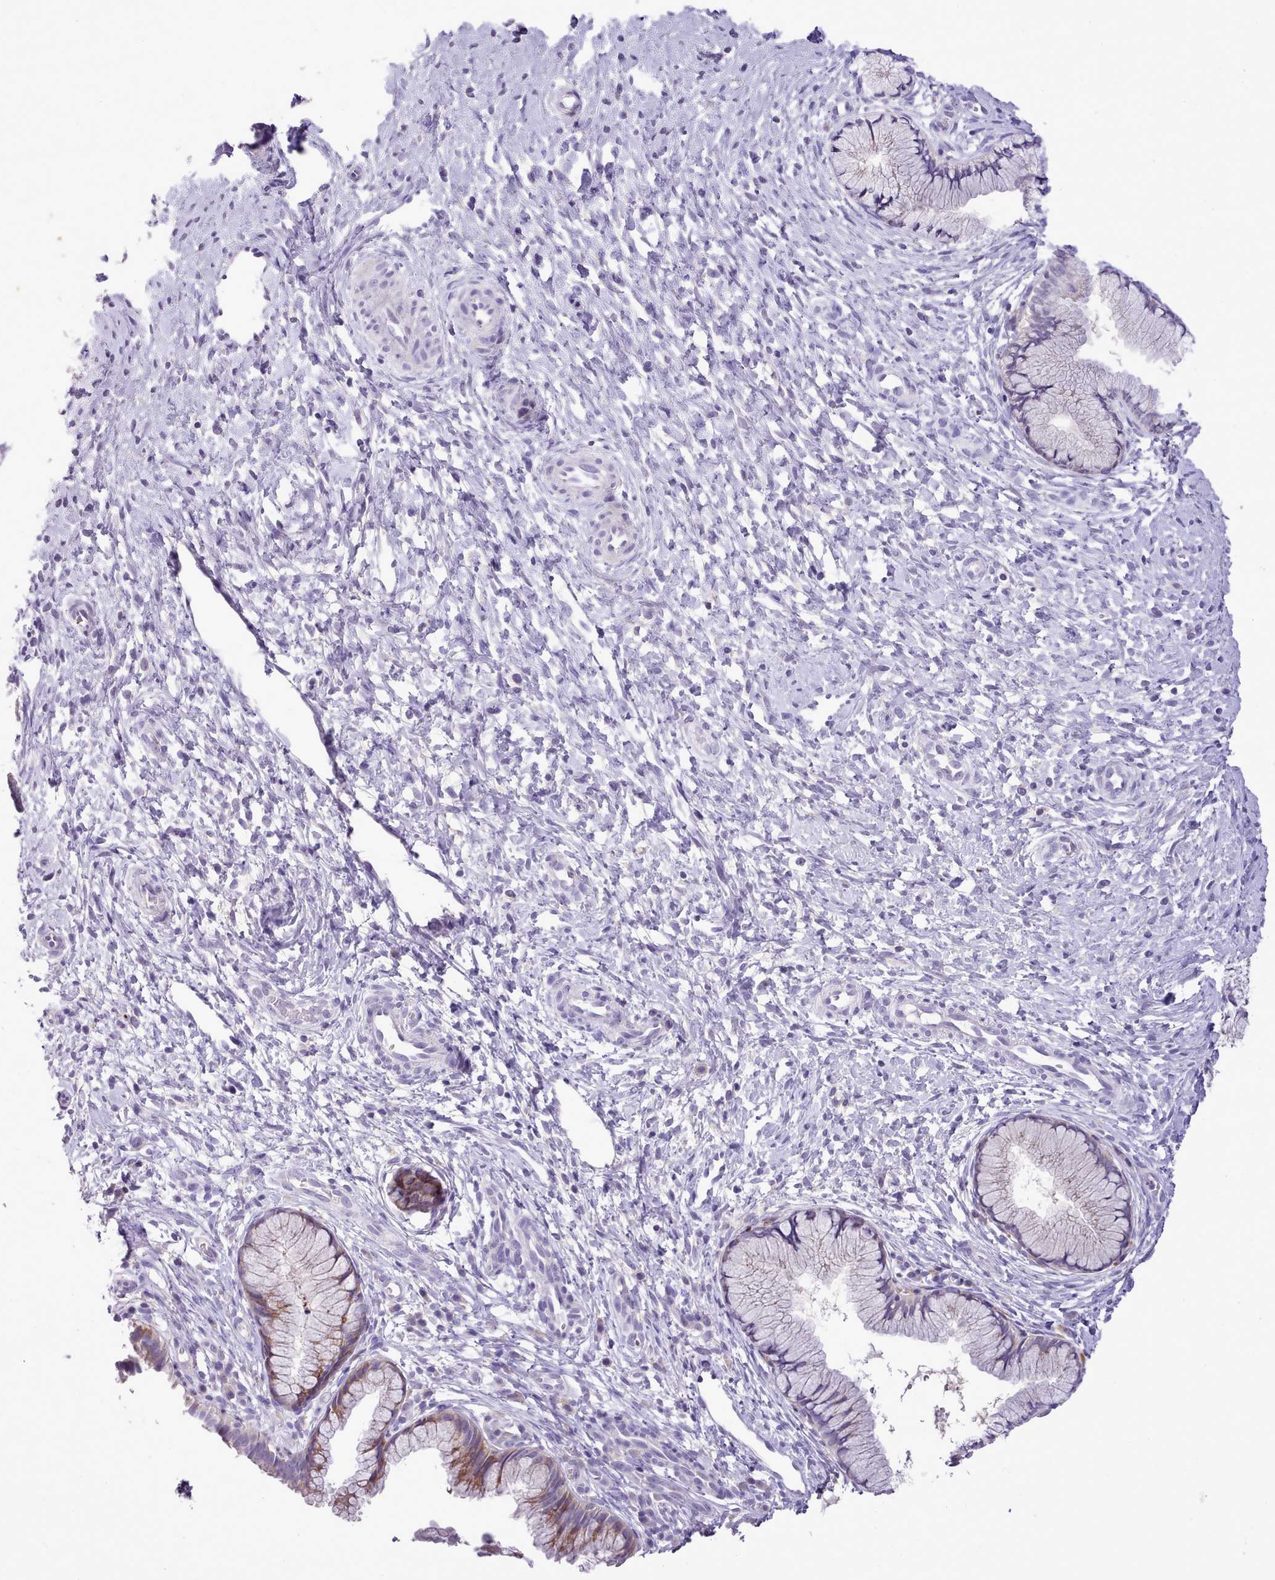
{"staining": {"intensity": "moderate", "quantity": "<25%", "location": "cytoplasmic/membranous"}, "tissue": "cervix", "cell_type": "Glandular cells", "image_type": "normal", "snomed": [{"axis": "morphology", "description": "Normal tissue, NOS"}, {"axis": "topography", "description": "Cervix"}], "caption": "Cervix stained for a protein (brown) displays moderate cytoplasmic/membranous positive expression in about <25% of glandular cells.", "gene": "FAM83E", "patient": {"sex": "female", "age": 36}}